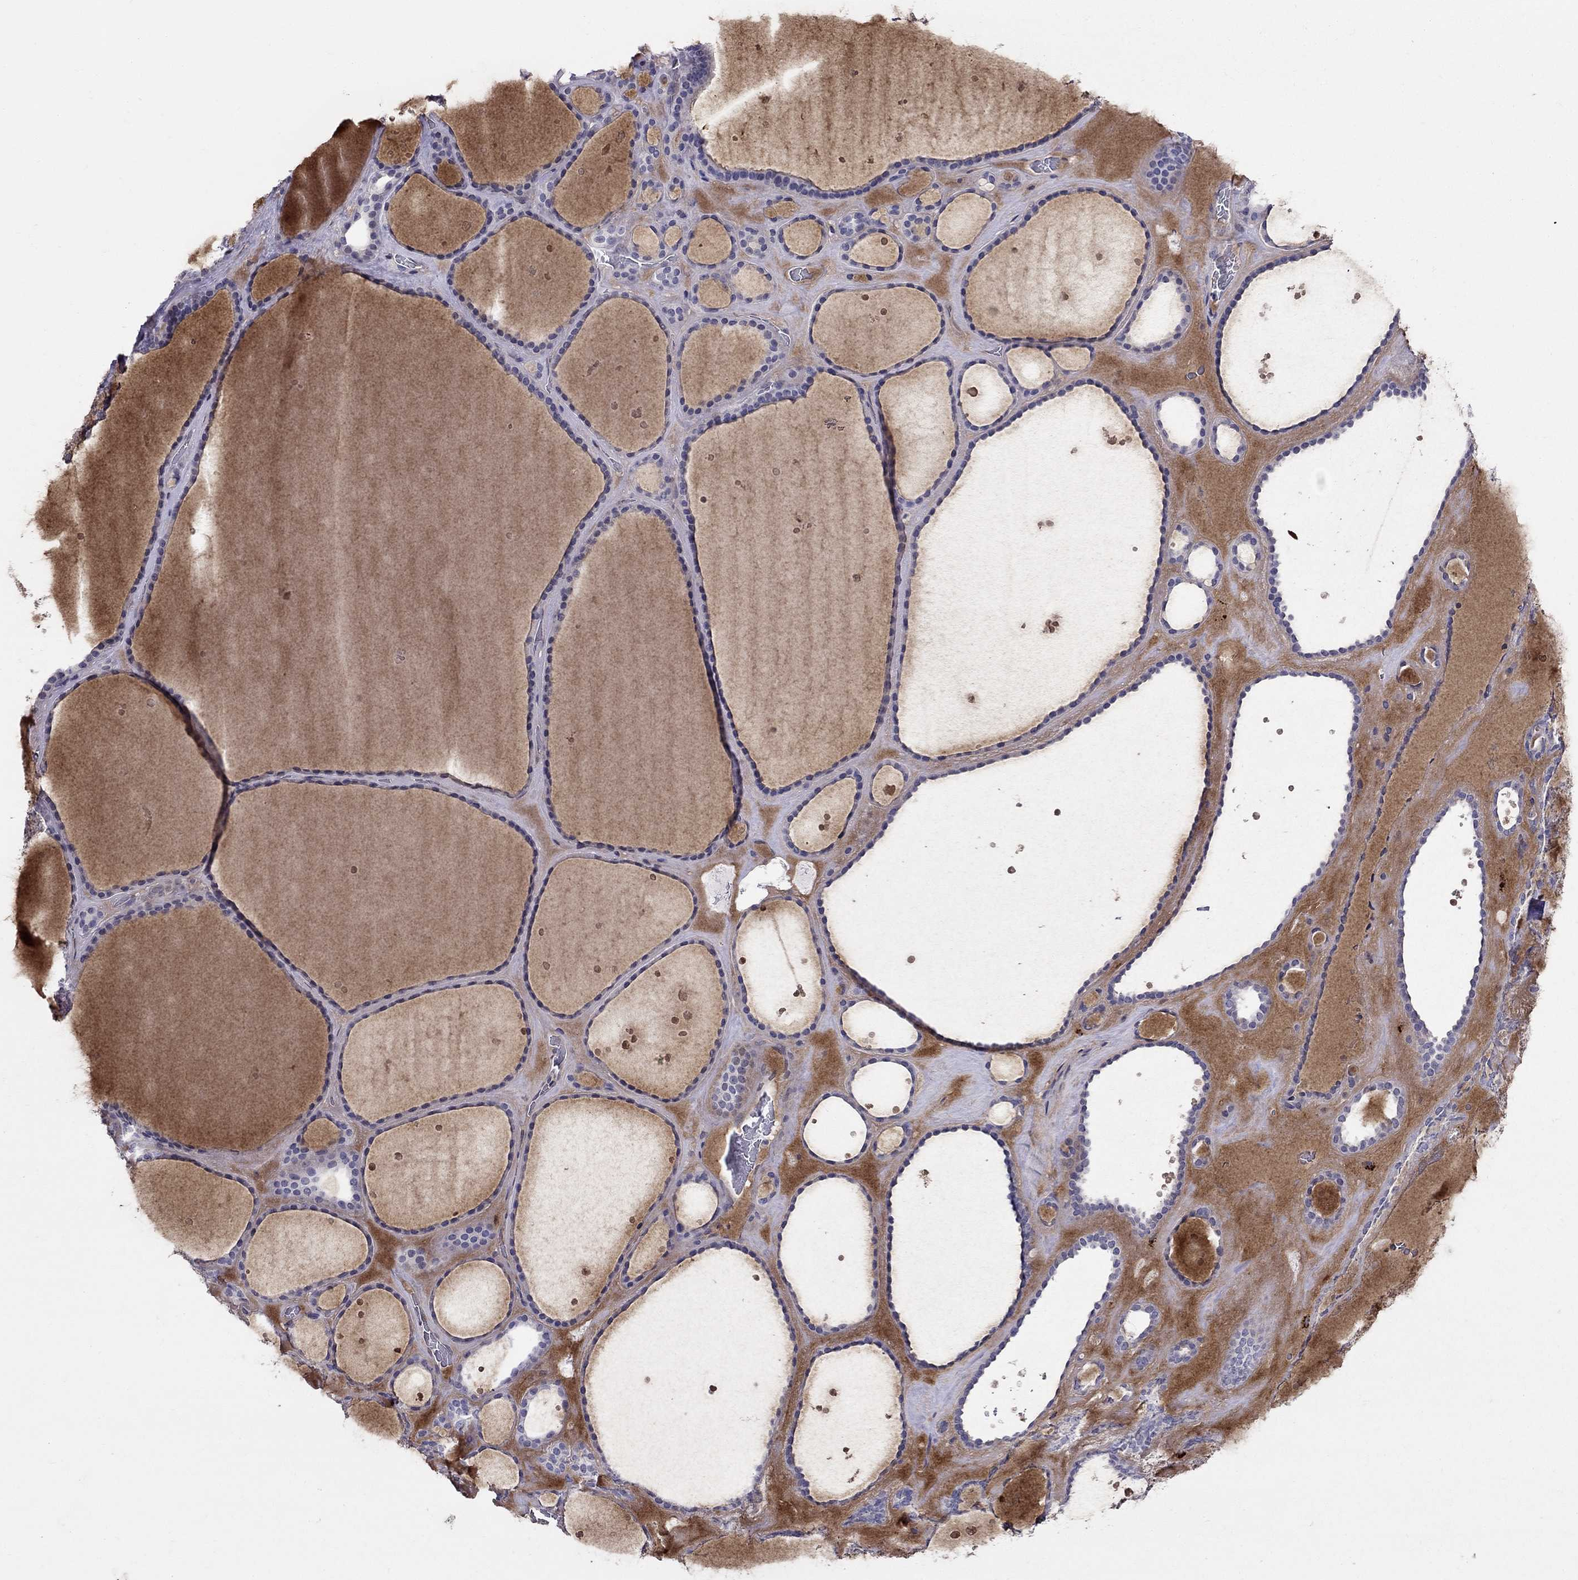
{"staining": {"intensity": "negative", "quantity": "none", "location": "none"}, "tissue": "thyroid gland", "cell_type": "Glandular cells", "image_type": "normal", "snomed": [{"axis": "morphology", "description": "Normal tissue, NOS"}, {"axis": "topography", "description": "Thyroid gland"}], "caption": "Thyroid gland stained for a protein using immunohistochemistry (IHC) shows no staining glandular cells.", "gene": "MAGEB4", "patient": {"sex": "male", "age": 63}}